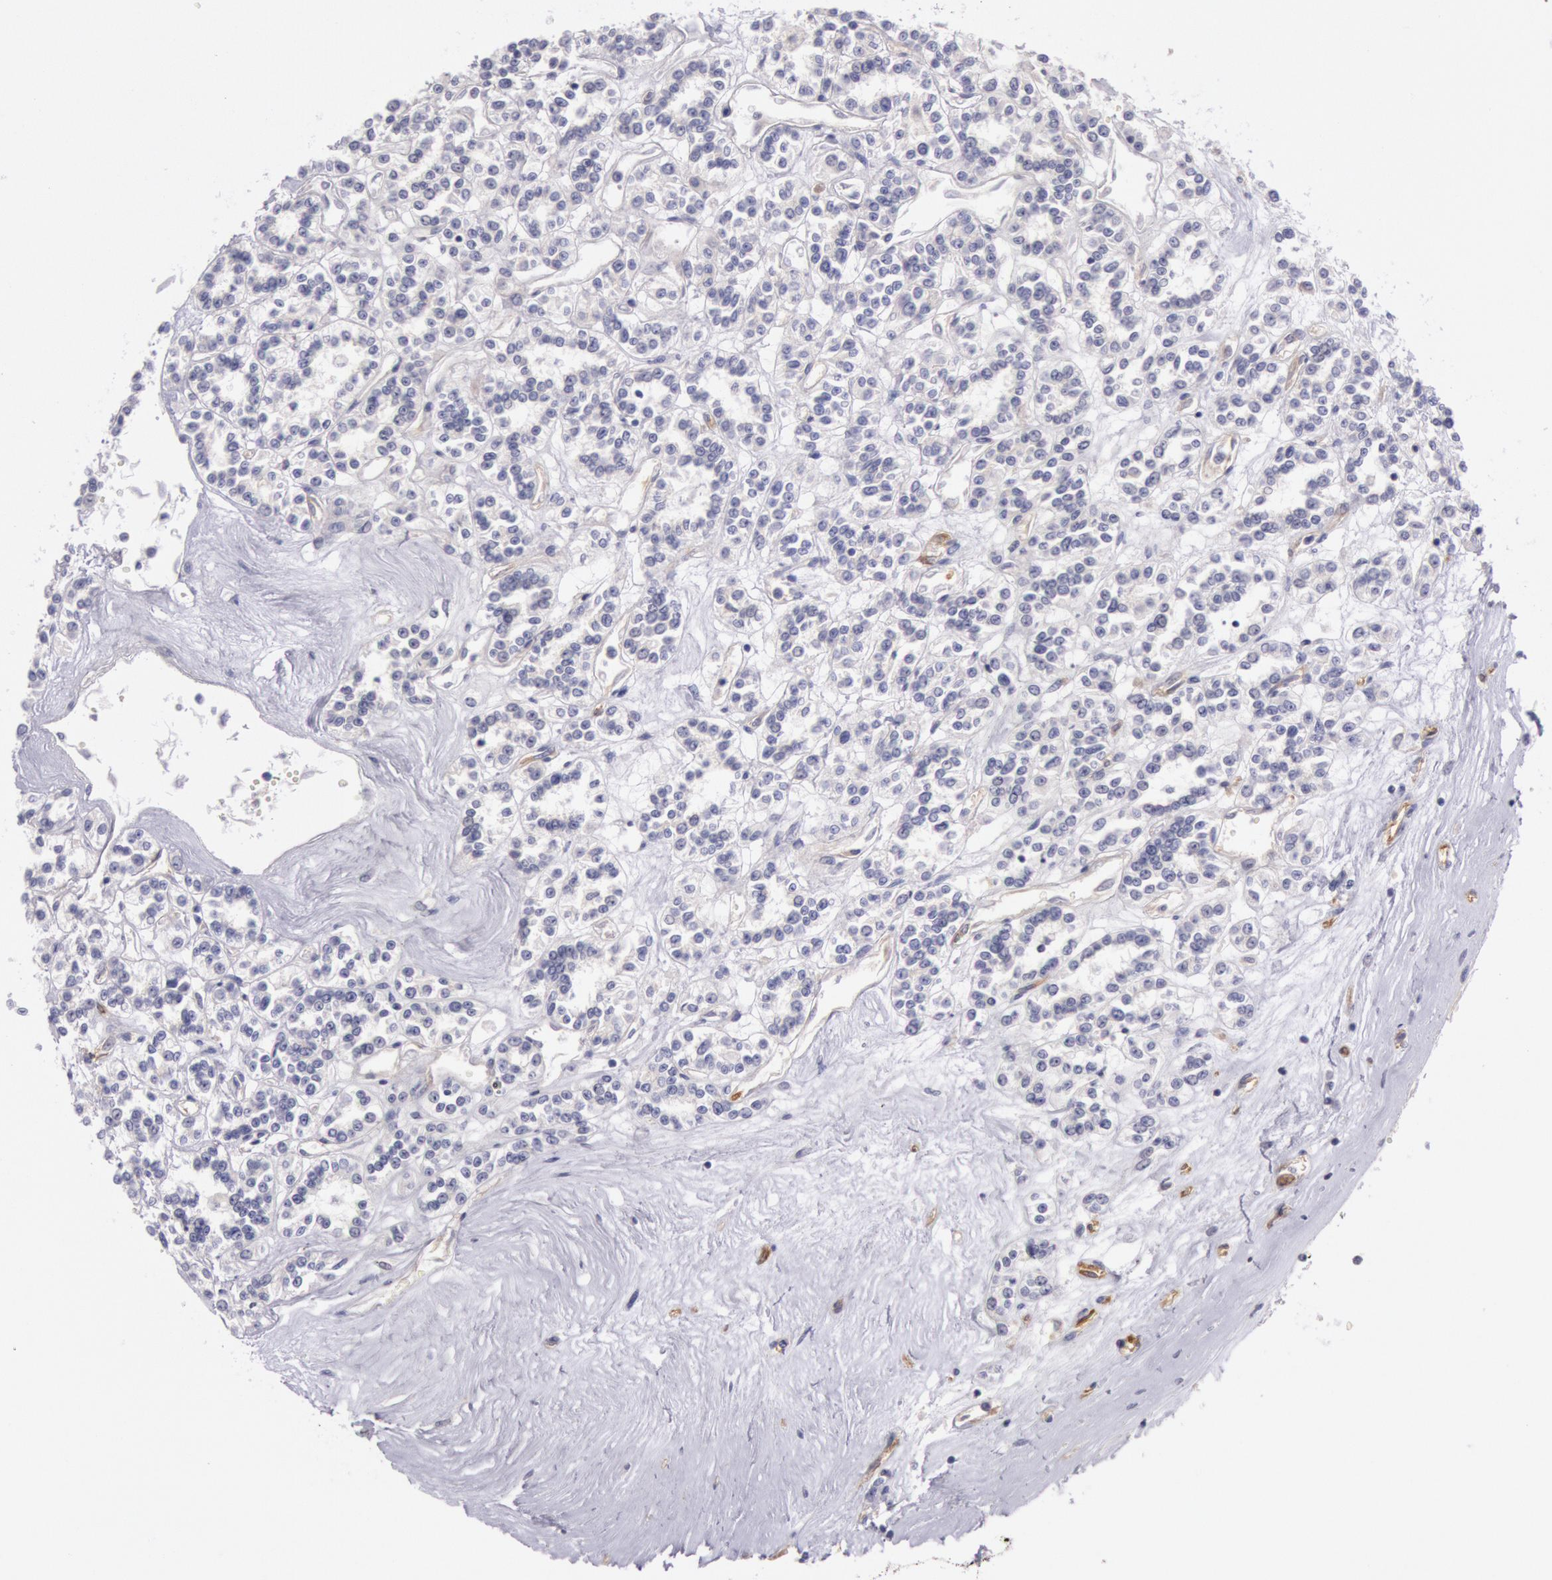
{"staining": {"intensity": "negative", "quantity": "none", "location": "none"}, "tissue": "renal cancer", "cell_type": "Tumor cells", "image_type": "cancer", "snomed": [{"axis": "morphology", "description": "Adenocarcinoma, NOS"}, {"axis": "topography", "description": "Kidney"}], "caption": "A photomicrograph of renal cancer stained for a protein reveals no brown staining in tumor cells.", "gene": "MYO5A", "patient": {"sex": "female", "age": 76}}